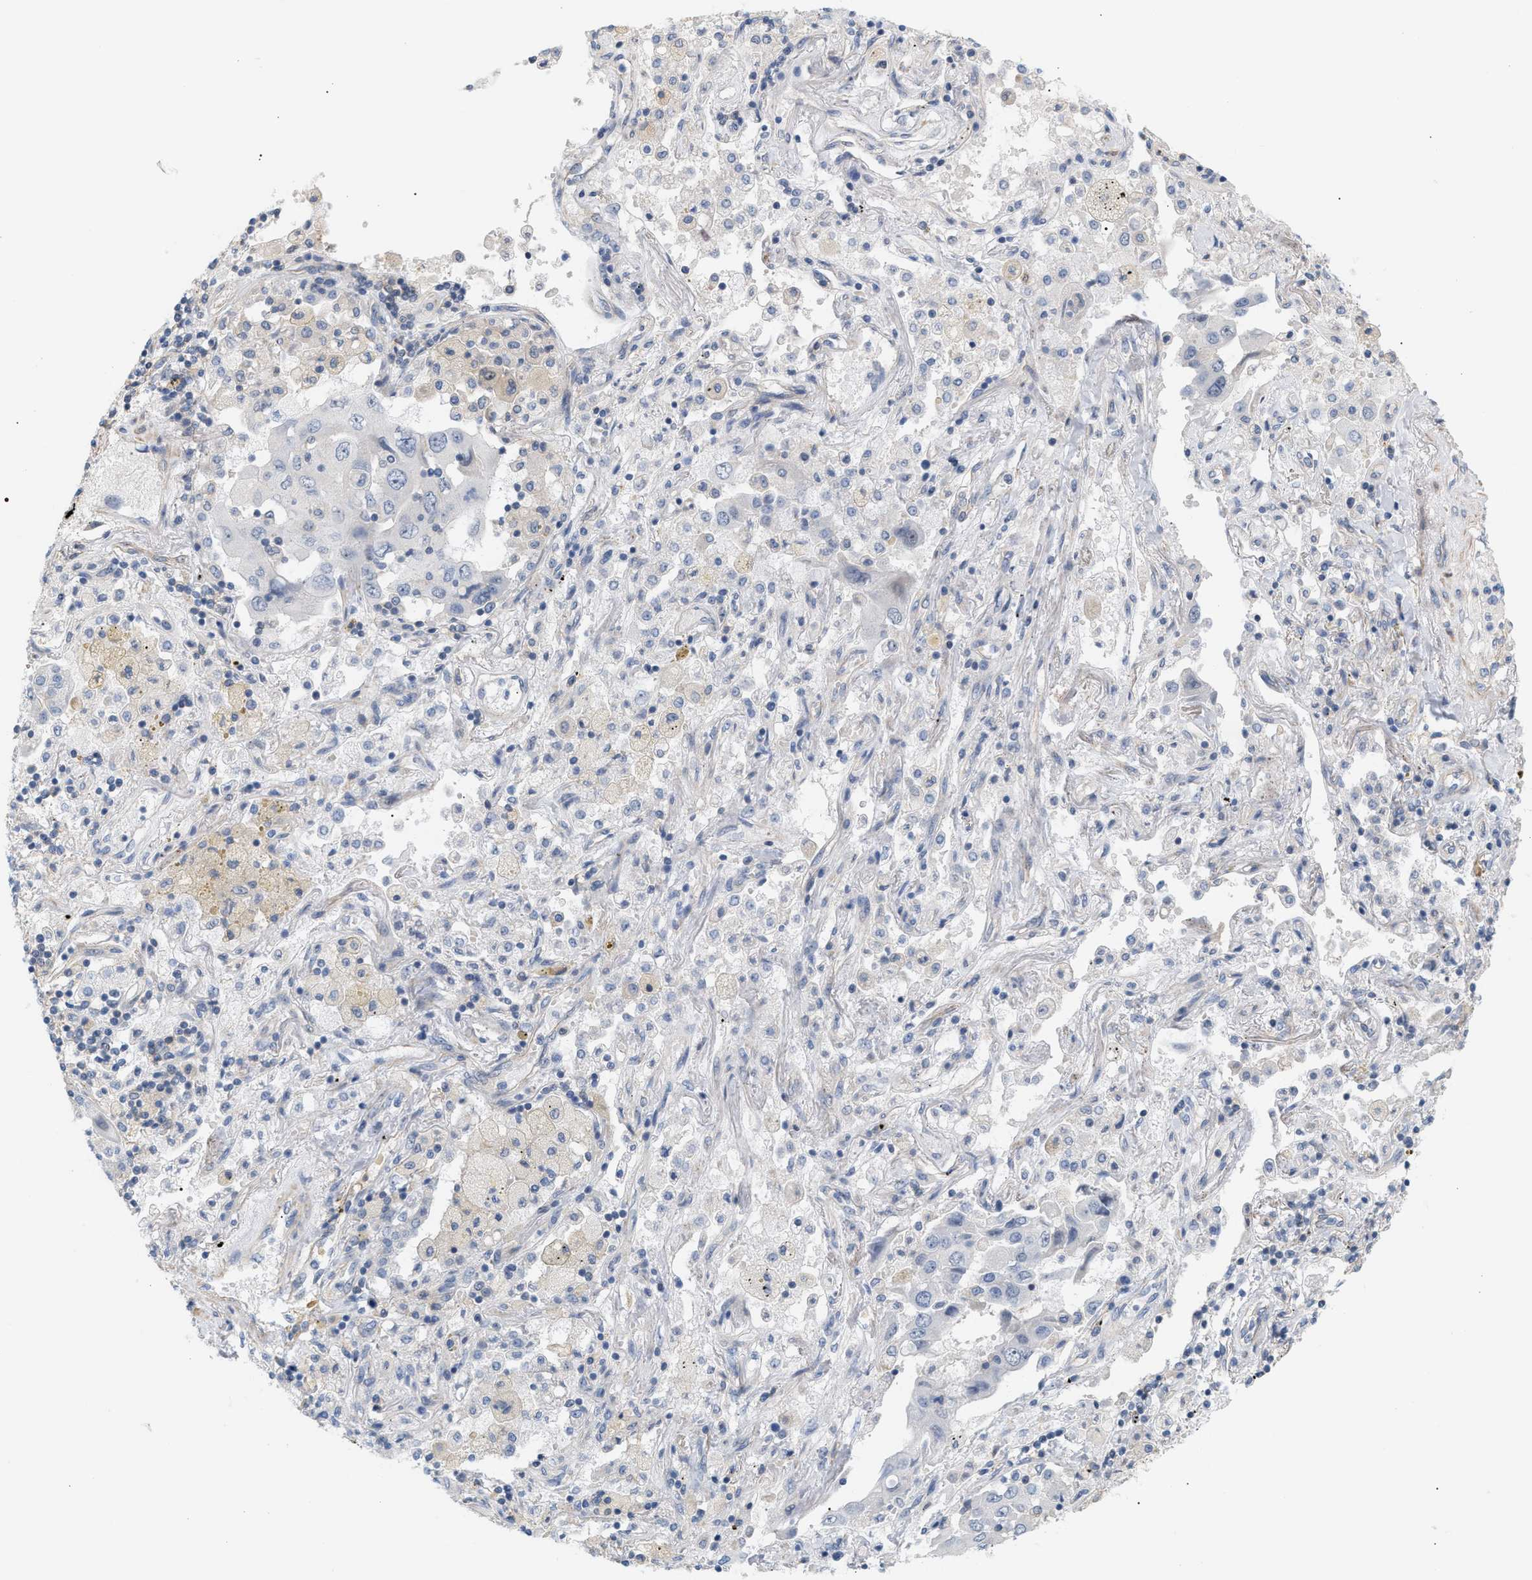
{"staining": {"intensity": "negative", "quantity": "none", "location": "none"}, "tissue": "lung cancer", "cell_type": "Tumor cells", "image_type": "cancer", "snomed": [{"axis": "morphology", "description": "Adenocarcinoma, NOS"}, {"axis": "topography", "description": "Lung"}], "caption": "Lung adenocarcinoma stained for a protein using immunohistochemistry (IHC) reveals no staining tumor cells.", "gene": "LRCH1", "patient": {"sex": "female", "age": 65}}